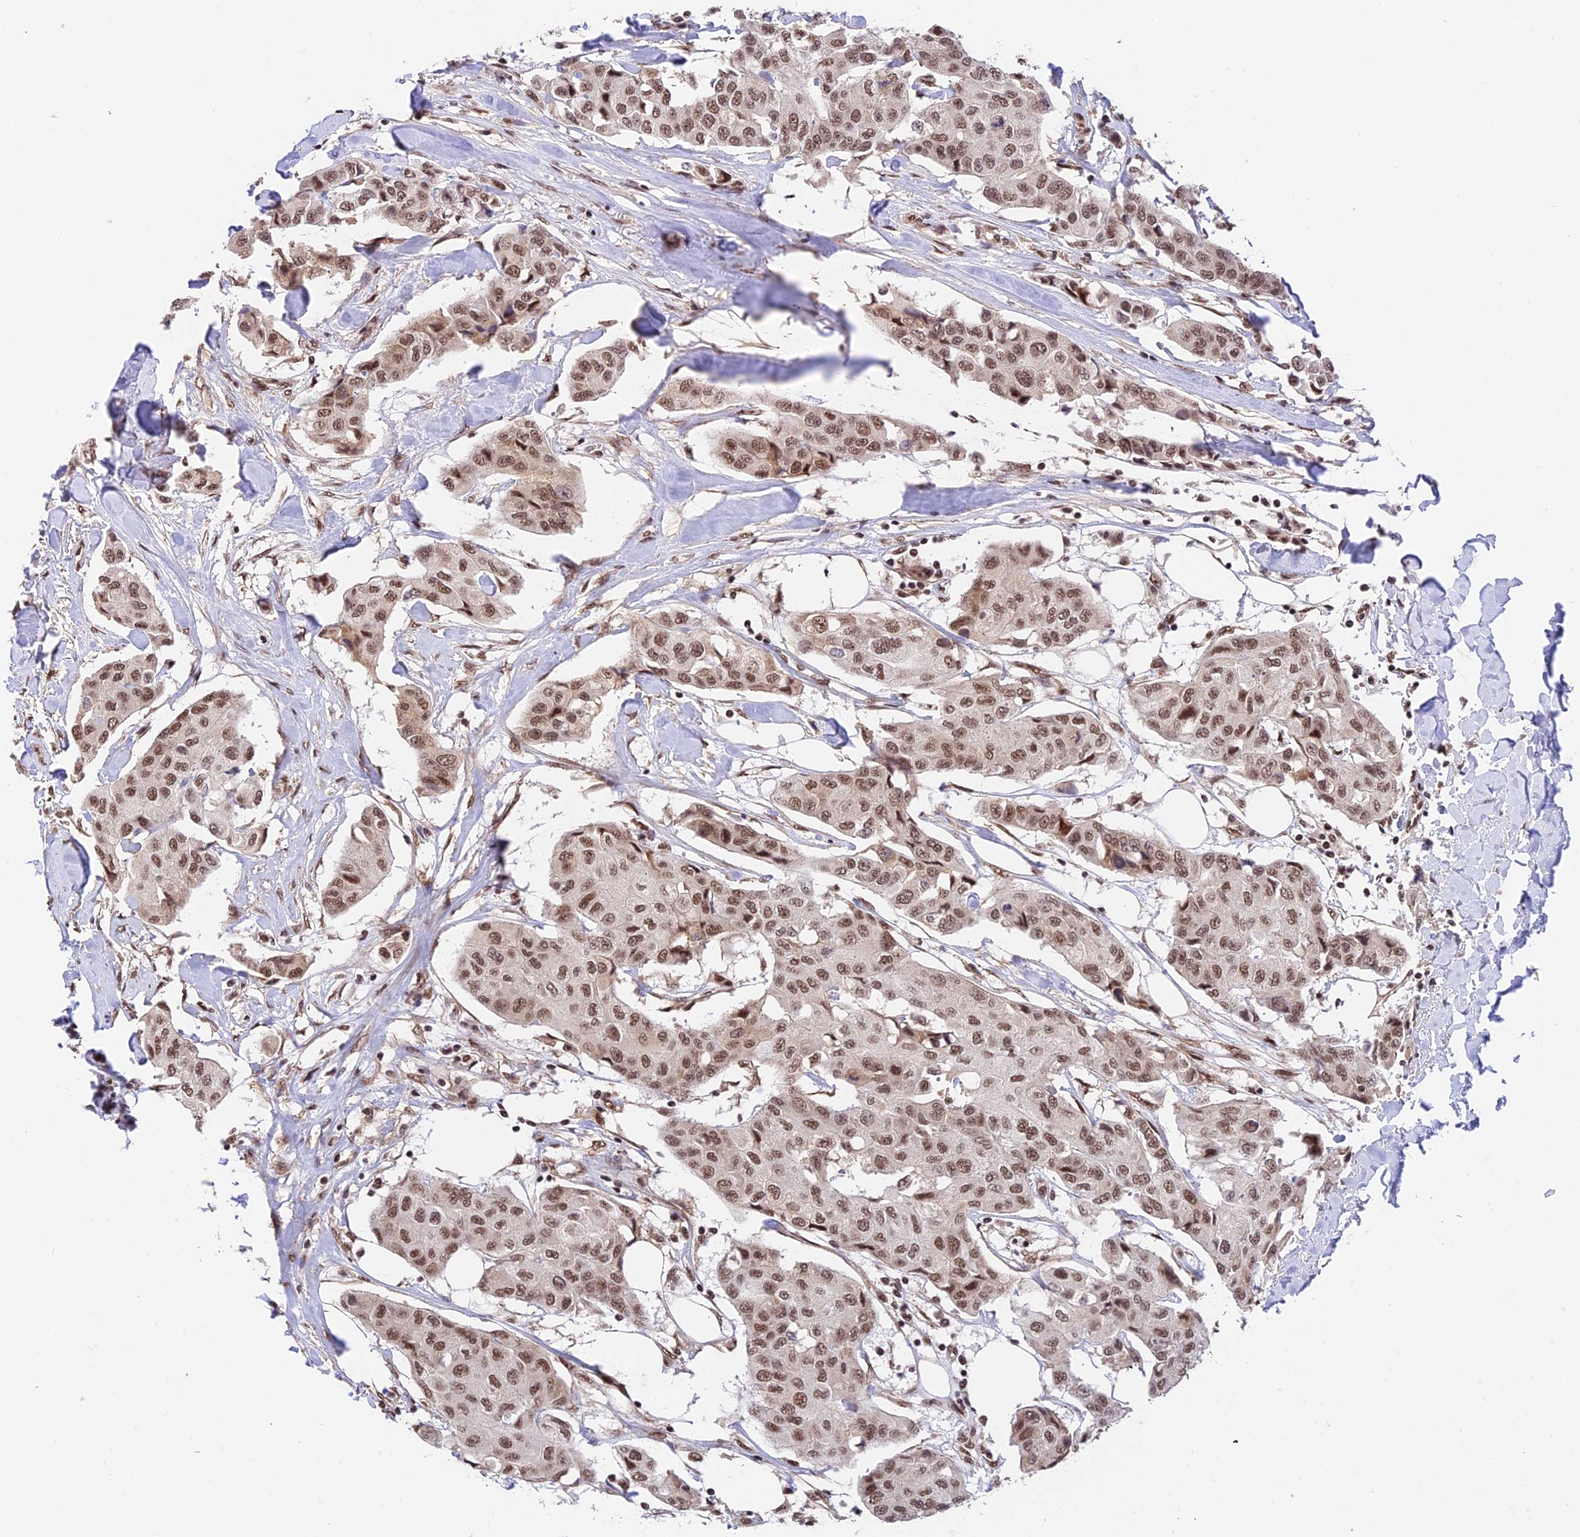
{"staining": {"intensity": "moderate", "quantity": ">75%", "location": "nuclear"}, "tissue": "breast cancer", "cell_type": "Tumor cells", "image_type": "cancer", "snomed": [{"axis": "morphology", "description": "Duct carcinoma"}, {"axis": "topography", "description": "Breast"}], "caption": "Immunohistochemistry histopathology image of neoplastic tissue: human breast cancer stained using immunohistochemistry displays medium levels of moderate protein expression localized specifically in the nuclear of tumor cells, appearing as a nuclear brown color.", "gene": "RBM42", "patient": {"sex": "female", "age": 80}}